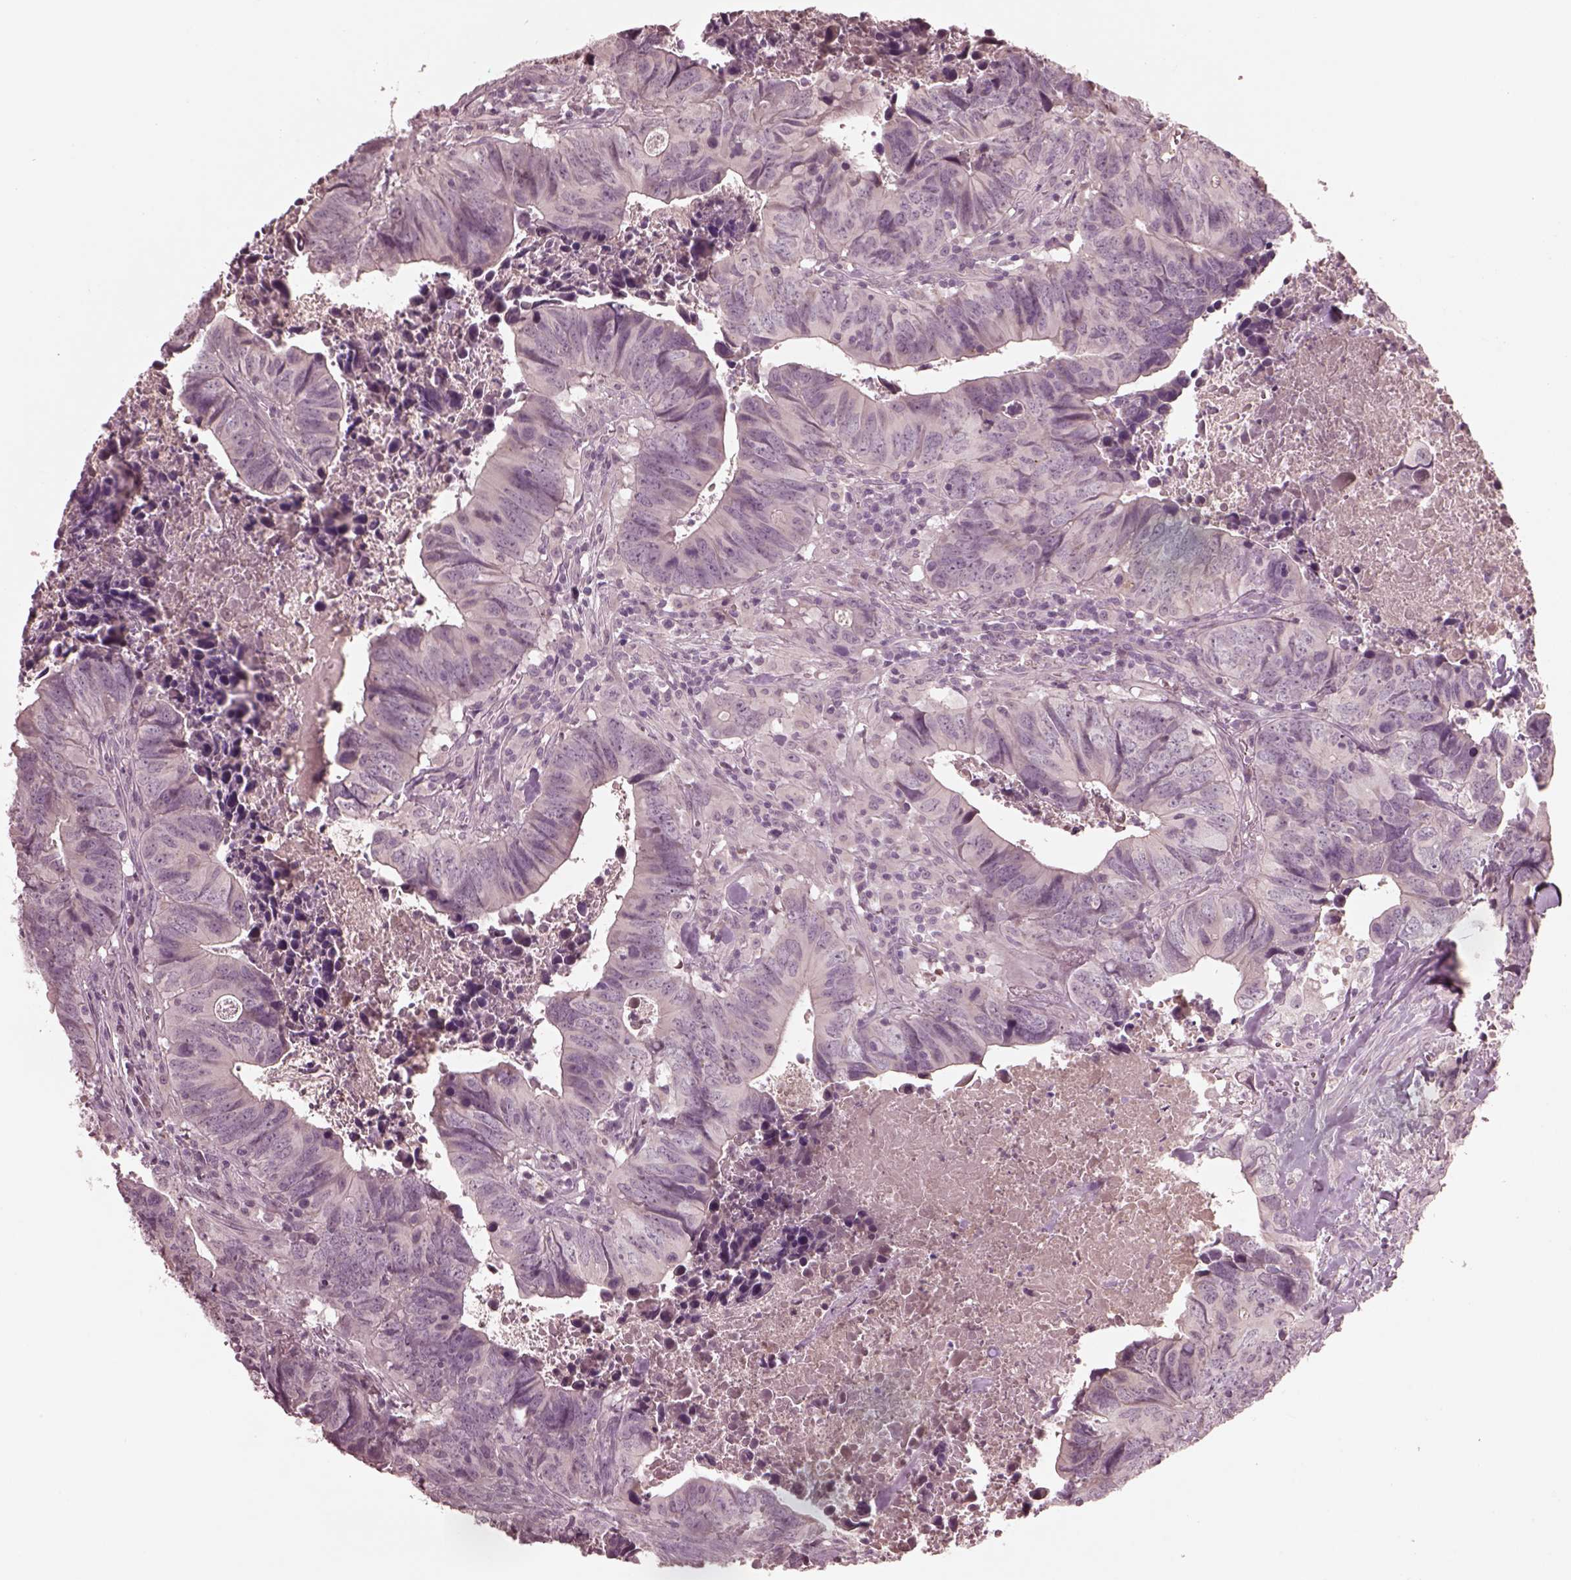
{"staining": {"intensity": "negative", "quantity": "none", "location": "none"}, "tissue": "colorectal cancer", "cell_type": "Tumor cells", "image_type": "cancer", "snomed": [{"axis": "morphology", "description": "Adenocarcinoma, NOS"}, {"axis": "topography", "description": "Colon"}], "caption": "High magnification brightfield microscopy of adenocarcinoma (colorectal) stained with DAB (3,3'-diaminobenzidine) (brown) and counterstained with hematoxylin (blue): tumor cells show no significant expression.", "gene": "VWA5B1", "patient": {"sex": "female", "age": 82}}